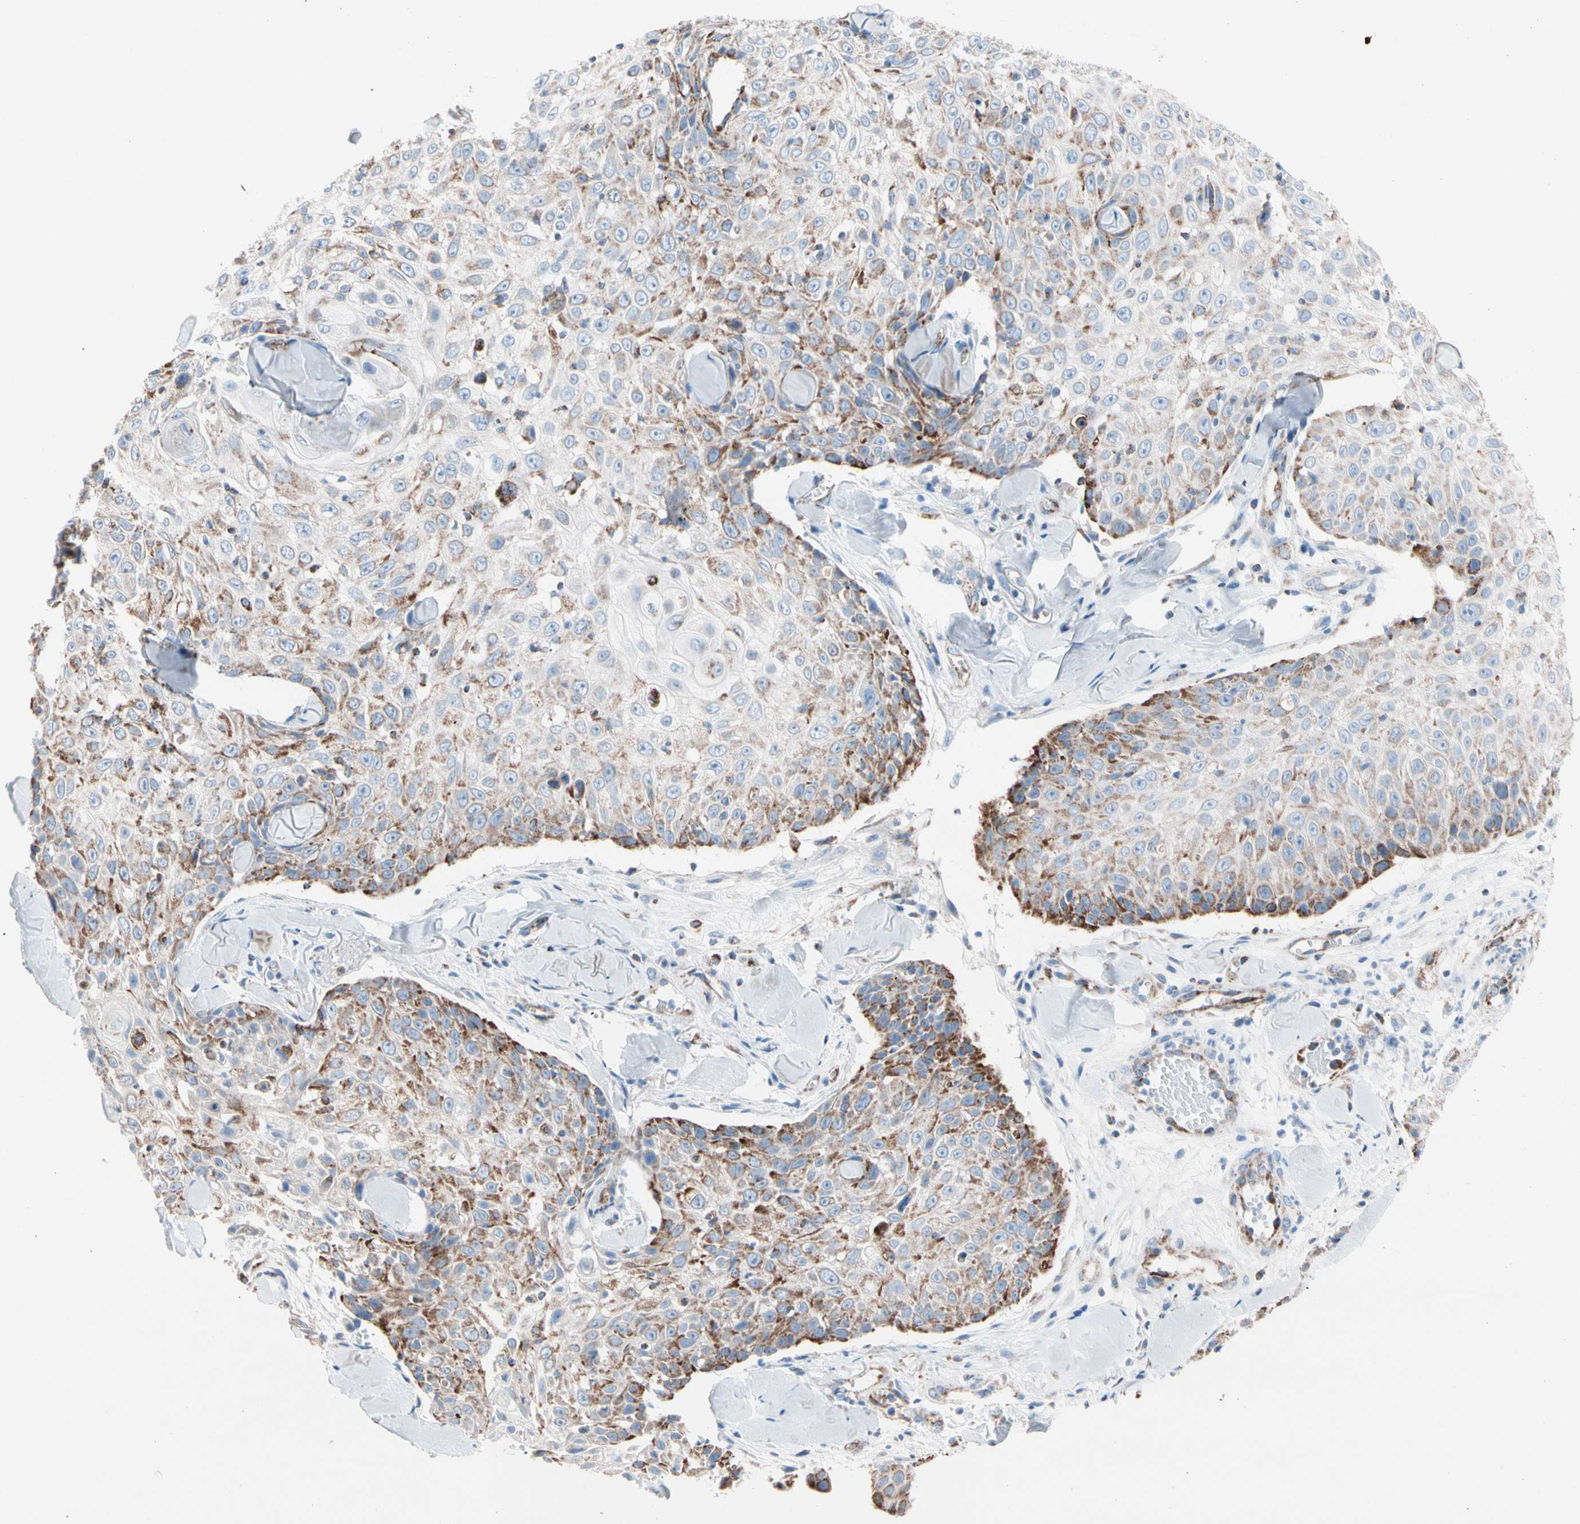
{"staining": {"intensity": "strong", "quantity": "<25%", "location": "cytoplasmic/membranous"}, "tissue": "skin cancer", "cell_type": "Tumor cells", "image_type": "cancer", "snomed": [{"axis": "morphology", "description": "Squamous cell carcinoma, NOS"}, {"axis": "topography", "description": "Skin"}], "caption": "A brown stain highlights strong cytoplasmic/membranous positivity of a protein in skin cancer (squamous cell carcinoma) tumor cells.", "gene": "HK1", "patient": {"sex": "male", "age": 86}}